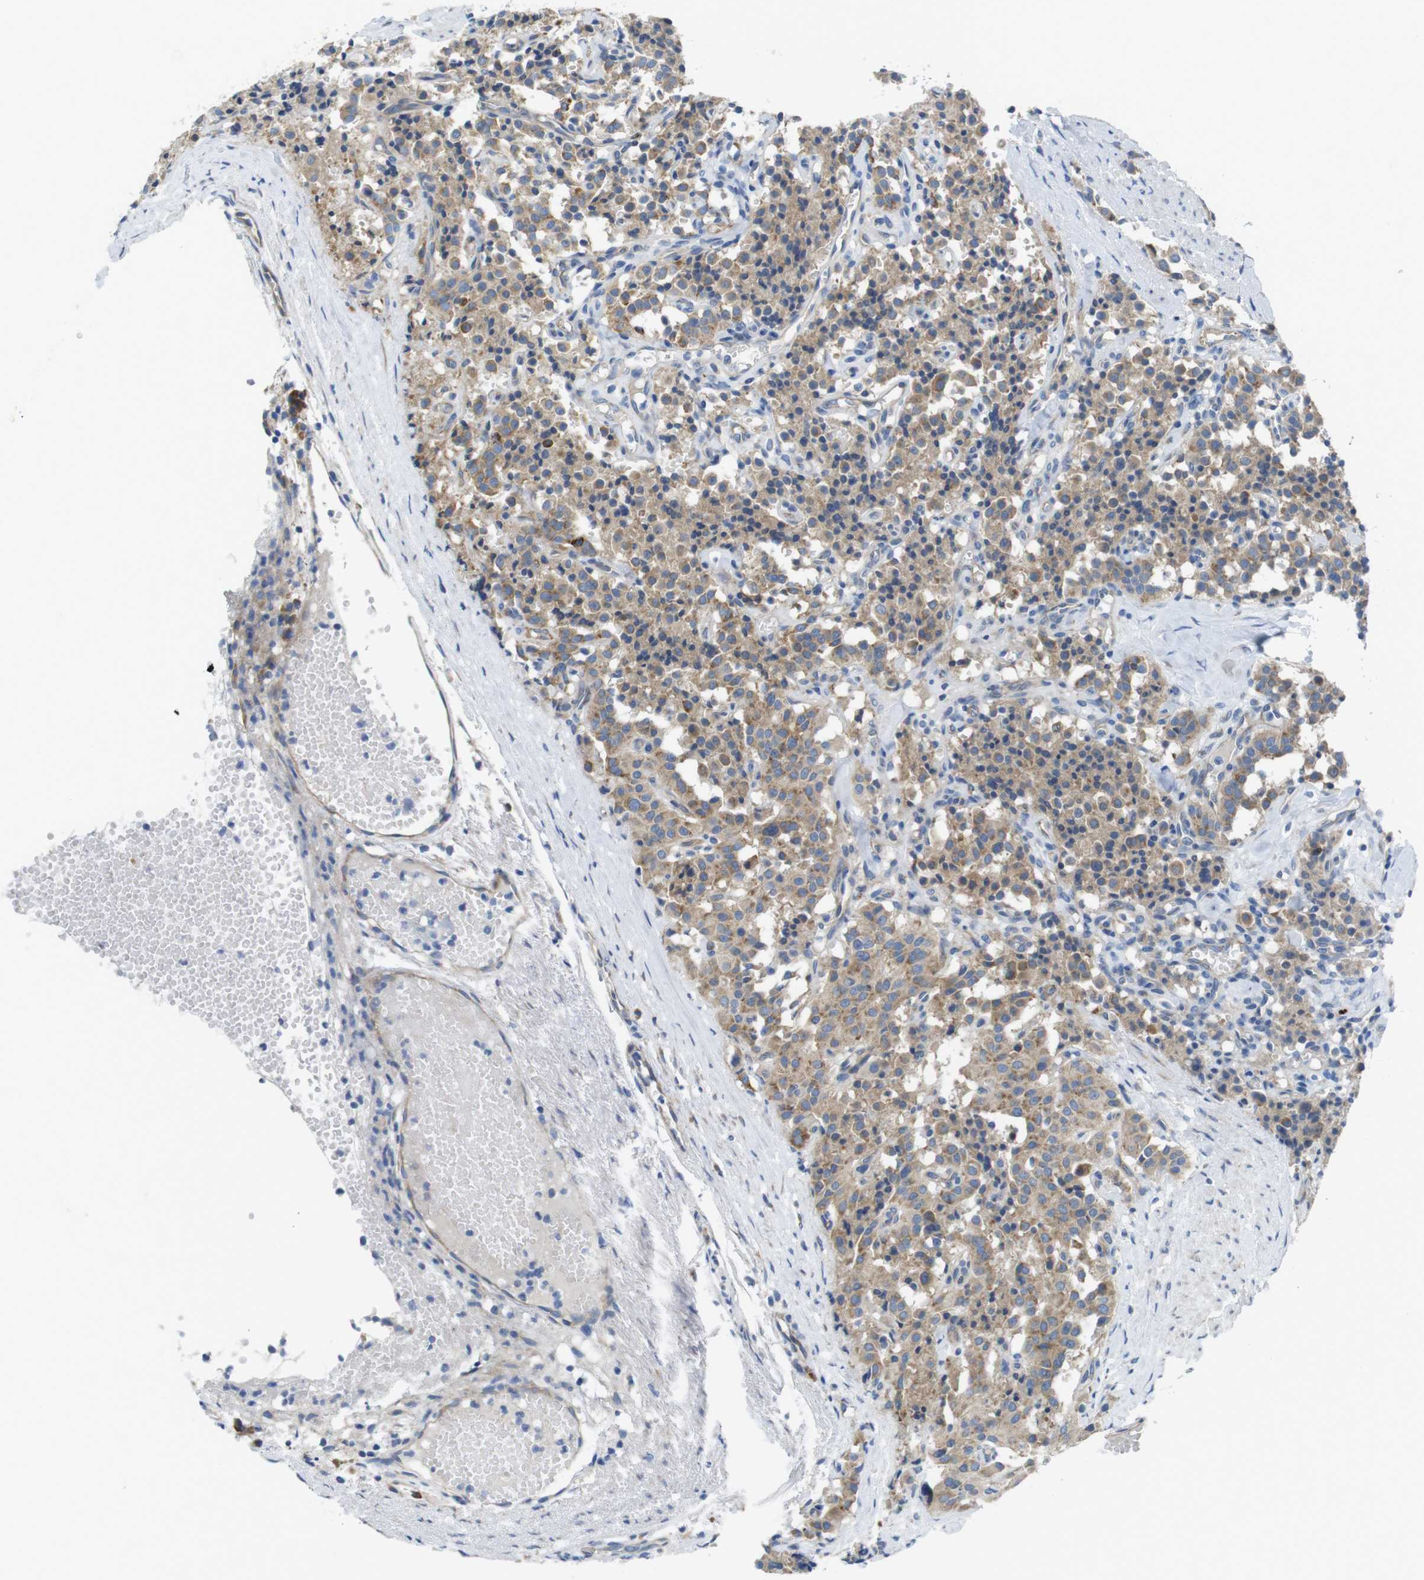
{"staining": {"intensity": "moderate", "quantity": ">75%", "location": "cytoplasmic/membranous"}, "tissue": "carcinoid", "cell_type": "Tumor cells", "image_type": "cancer", "snomed": [{"axis": "morphology", "description": "Carcinoid, malignant, NOS"}, {"axis": "topography", "description": "Lung"}], "caption": "A medium amount of moderate cytoplasmic/membranous expression is seen in about >75% of tumor cells in carcinoid tissue. (DAB (3,3'-diaminobenzidine) IHC with brightfield microscopy, high magnification).", "gene": "TMEM234", "patient": {"sex": "male", "age": 30}}